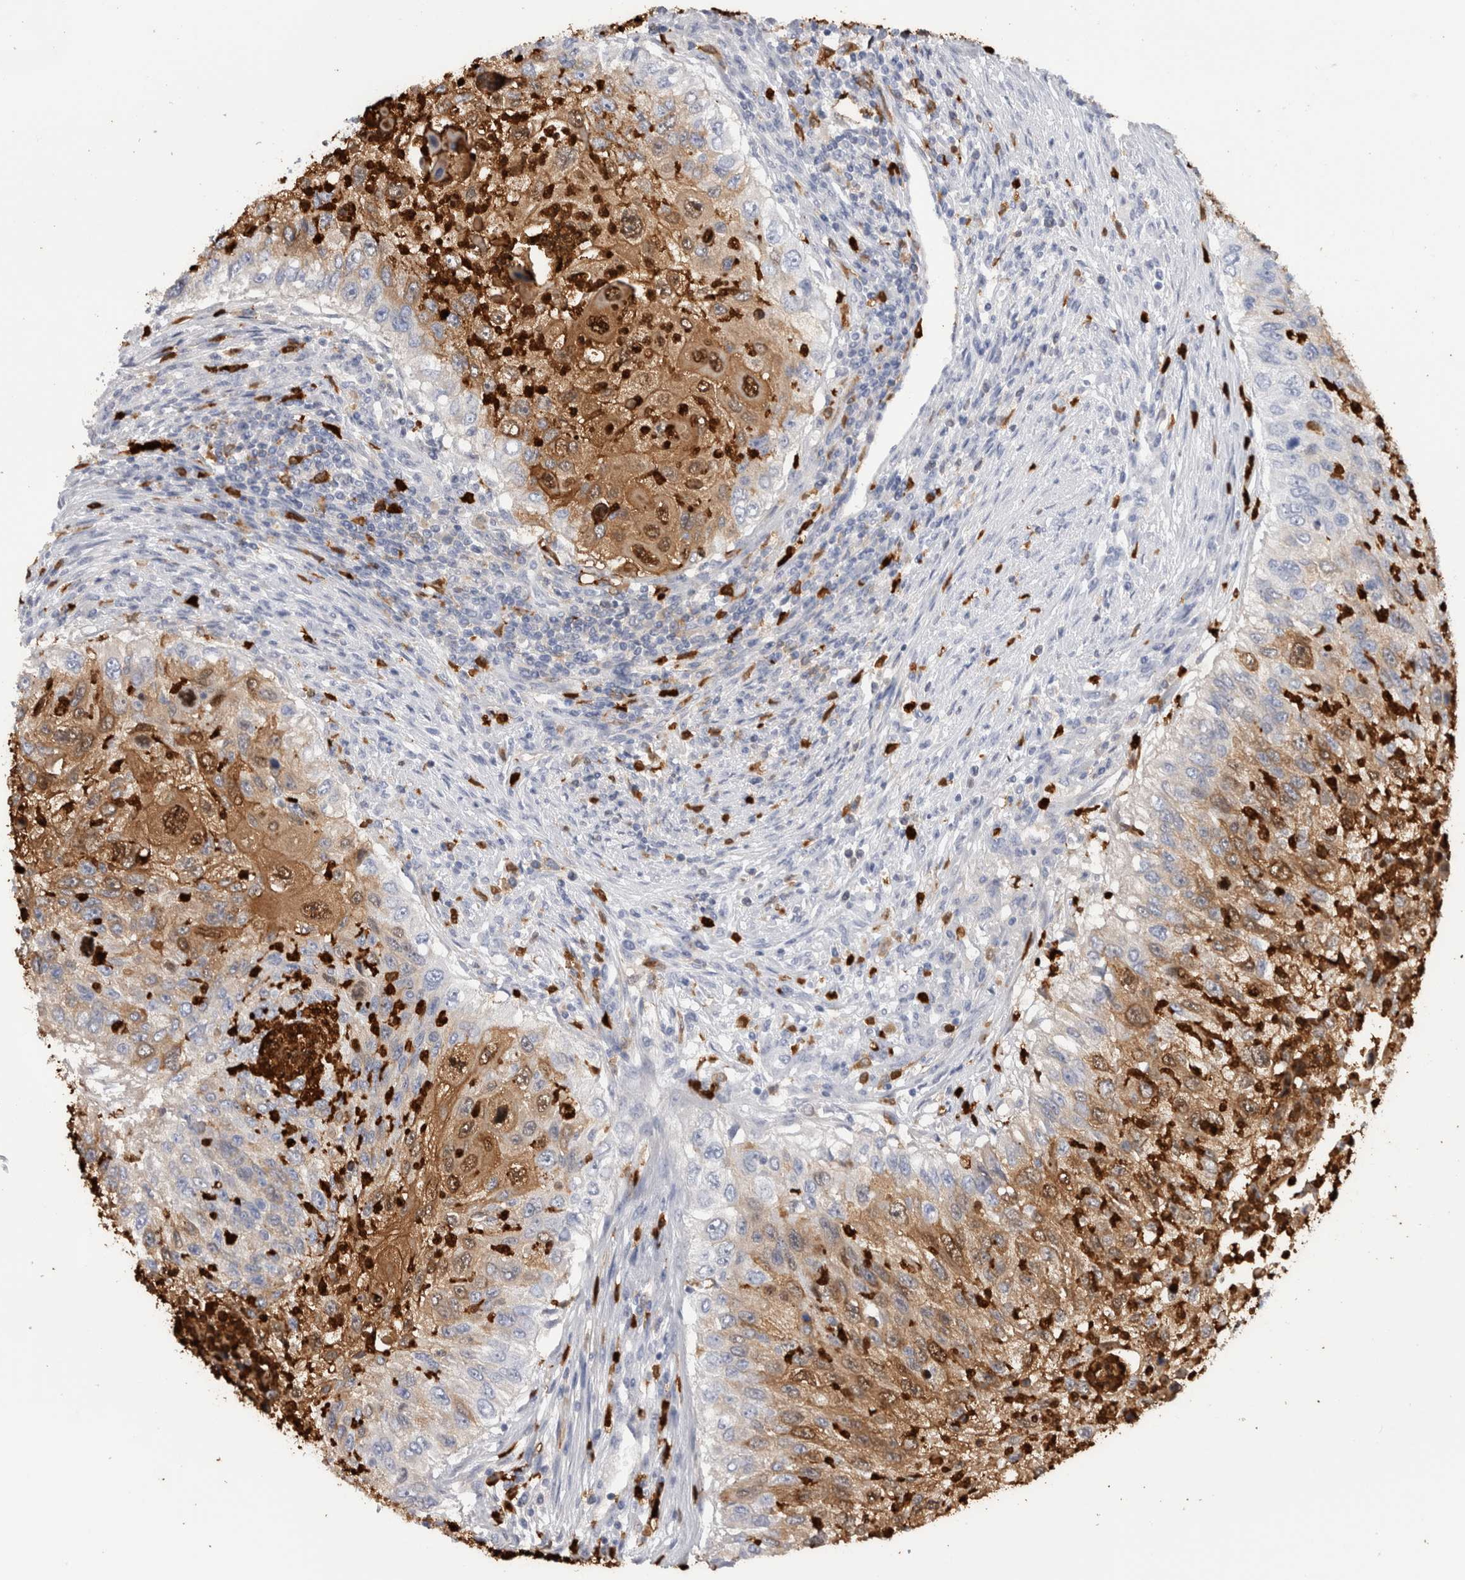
{"staining": {"intensity": "moderate", "quantity": ">75%", "location": "cytoplasmic/membranous,nuclear"}, "tissue": "urothelial cancer", "cell_type": "Tumor cells", "image_type": "cancer", "snomed": [{"axis": "morphology", "description": "Urothelial carcinoma, High grade"}, {"axis": "topography", "description": "Urinary bladder"}], "caption": "Protein expression analysis of human urothelial carcinoma (high-grade) reveals moderate cytoplasmic/membranous and nuclear expression in about >75% of tumor cells.", "gene": "S100A8", "patient": {"sex": "female", "age": 60}}